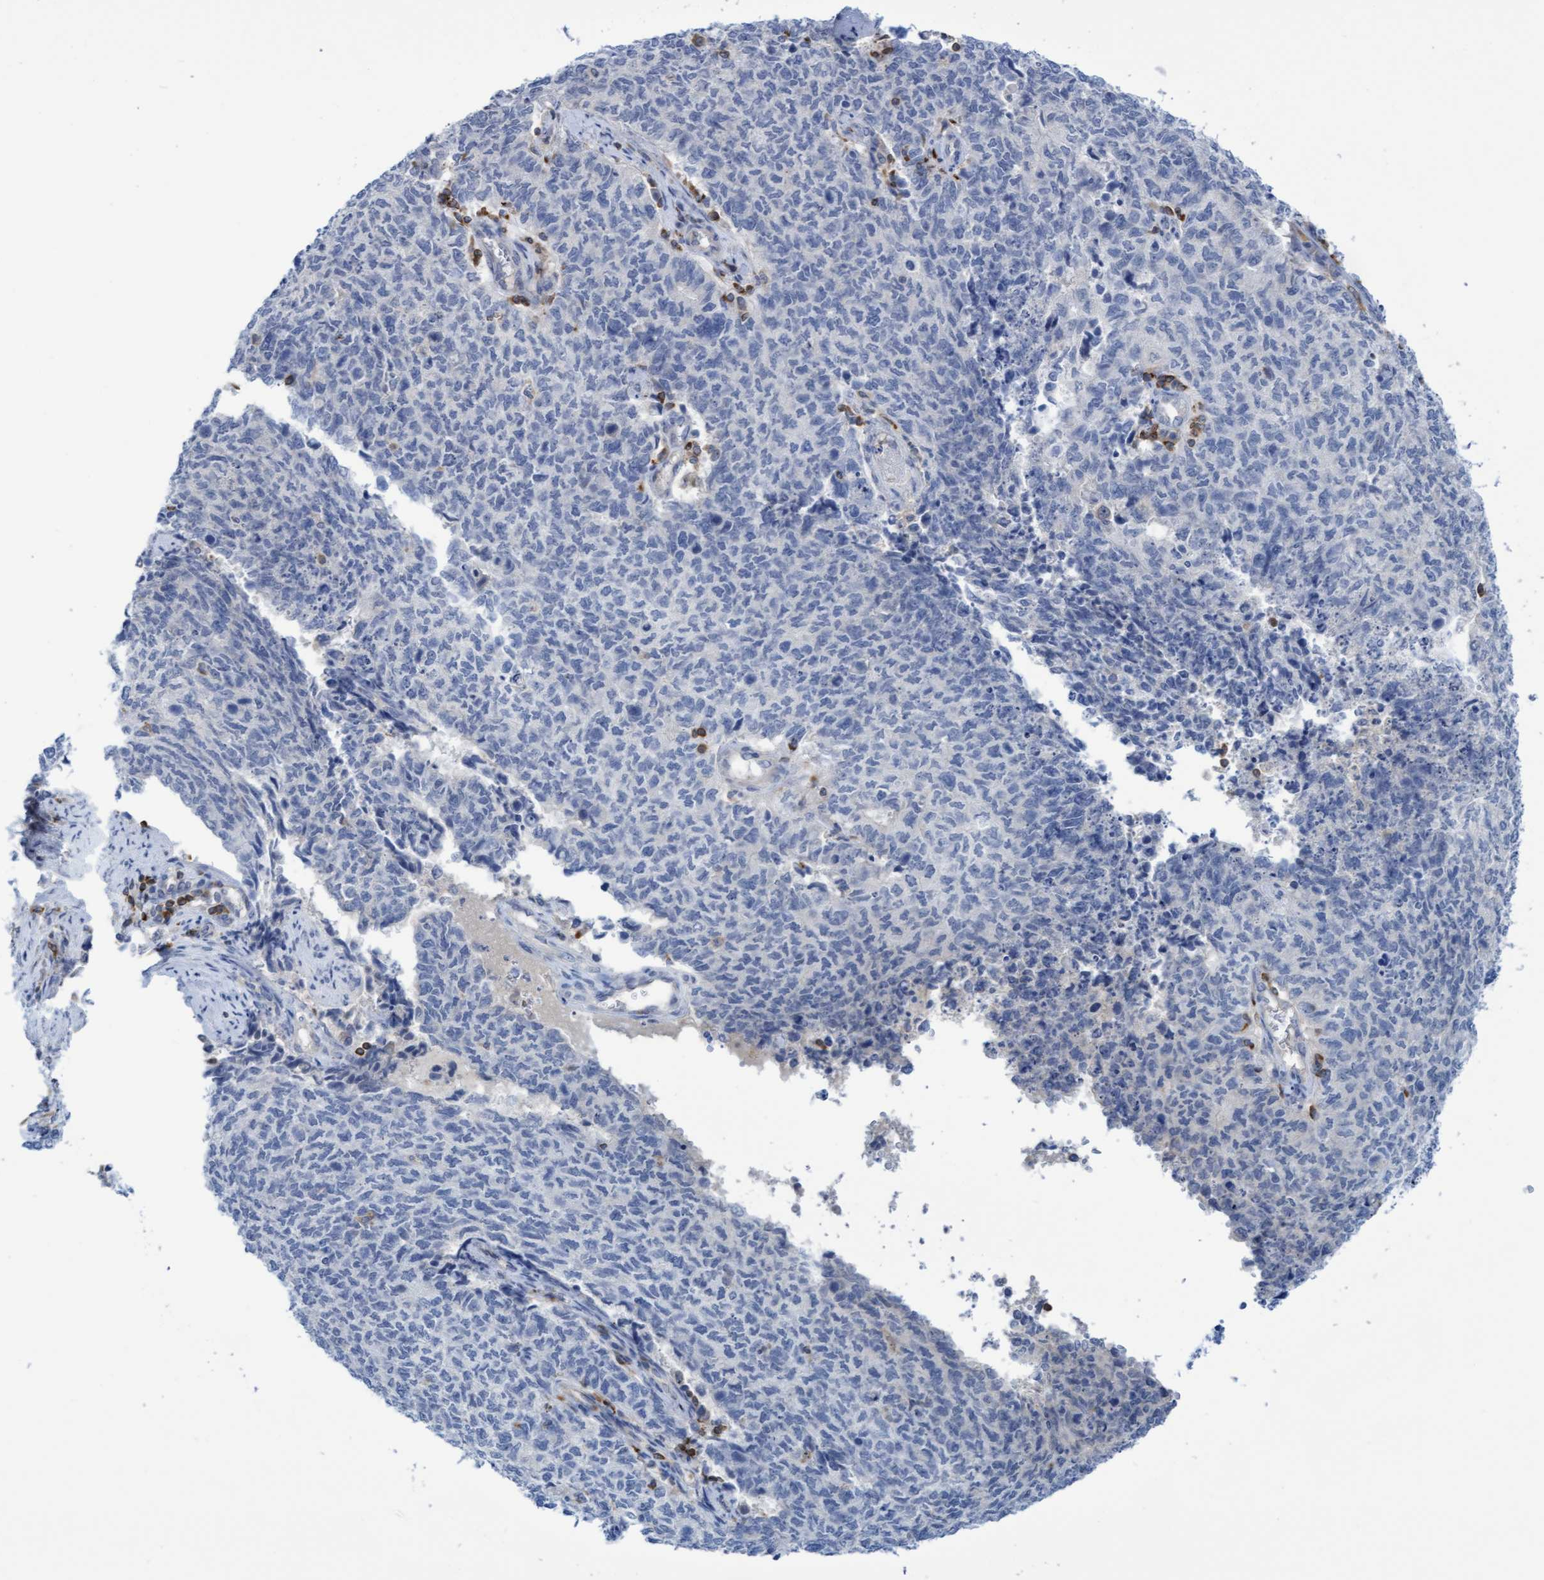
{"staining": {"intensity": "negative", "quantity": "none", "location": "none"}, "tissue": "cervical cancer", "cell_type": "Tumor cells", "image_type": "cancer", "snomed": [{"axis": "morphology", "description": "Squamous cell carcinoma, NOS"}, {"axis": "topography", "description": "Cervix"}], "caption": "This micrograph is of cervical cancer stained with immunohistochemistry (IHC) to label a protein in brown with the nuclei are counter-stained blue. There is no expression in tumor cells.", "gene": "FNBP1", "patient": {"sex": "female", "age": 63}}